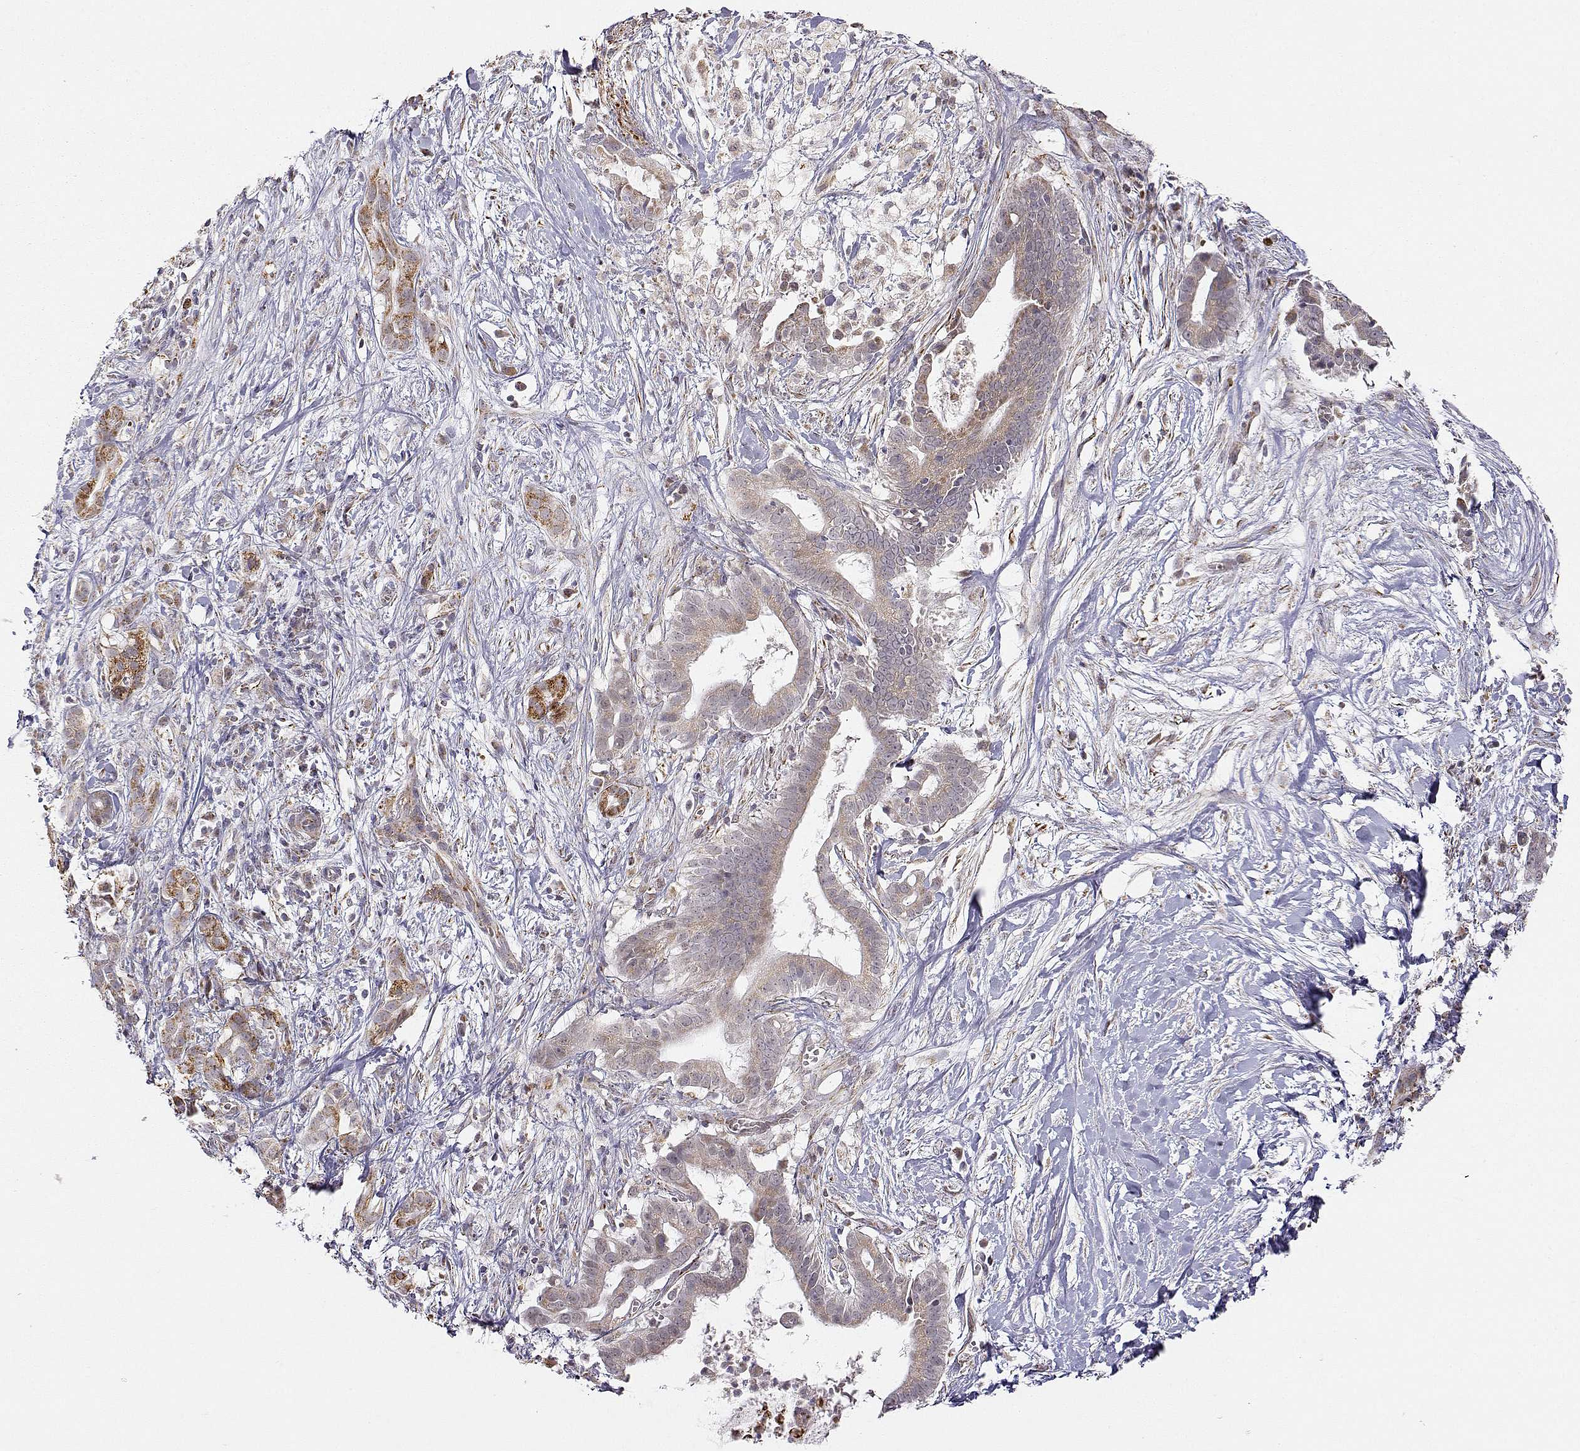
{"staining": {"intensity": "weak", "quantity": "25%-75%", "location": "cytoplasmic/membranous"}, "tissue": "pancreatic cancer", "cell_type": "Tumor cells", "image_type": "cancer", "snomed": [{"axis": "morphology", "description": "Adenocarcinoma, NOS"}, {"axis": "topography", "description": "Pancreas"}], "caption": "Tumor cells show low levels of weak cytoplasmic/membranous staining in about 25%-75% of cells in human pancreatic adenocarcinoma. (IHC, brightfield microscopy, high magnification).", "gene": "EXOG", "patient": {"sex": "male", "age": 61}}